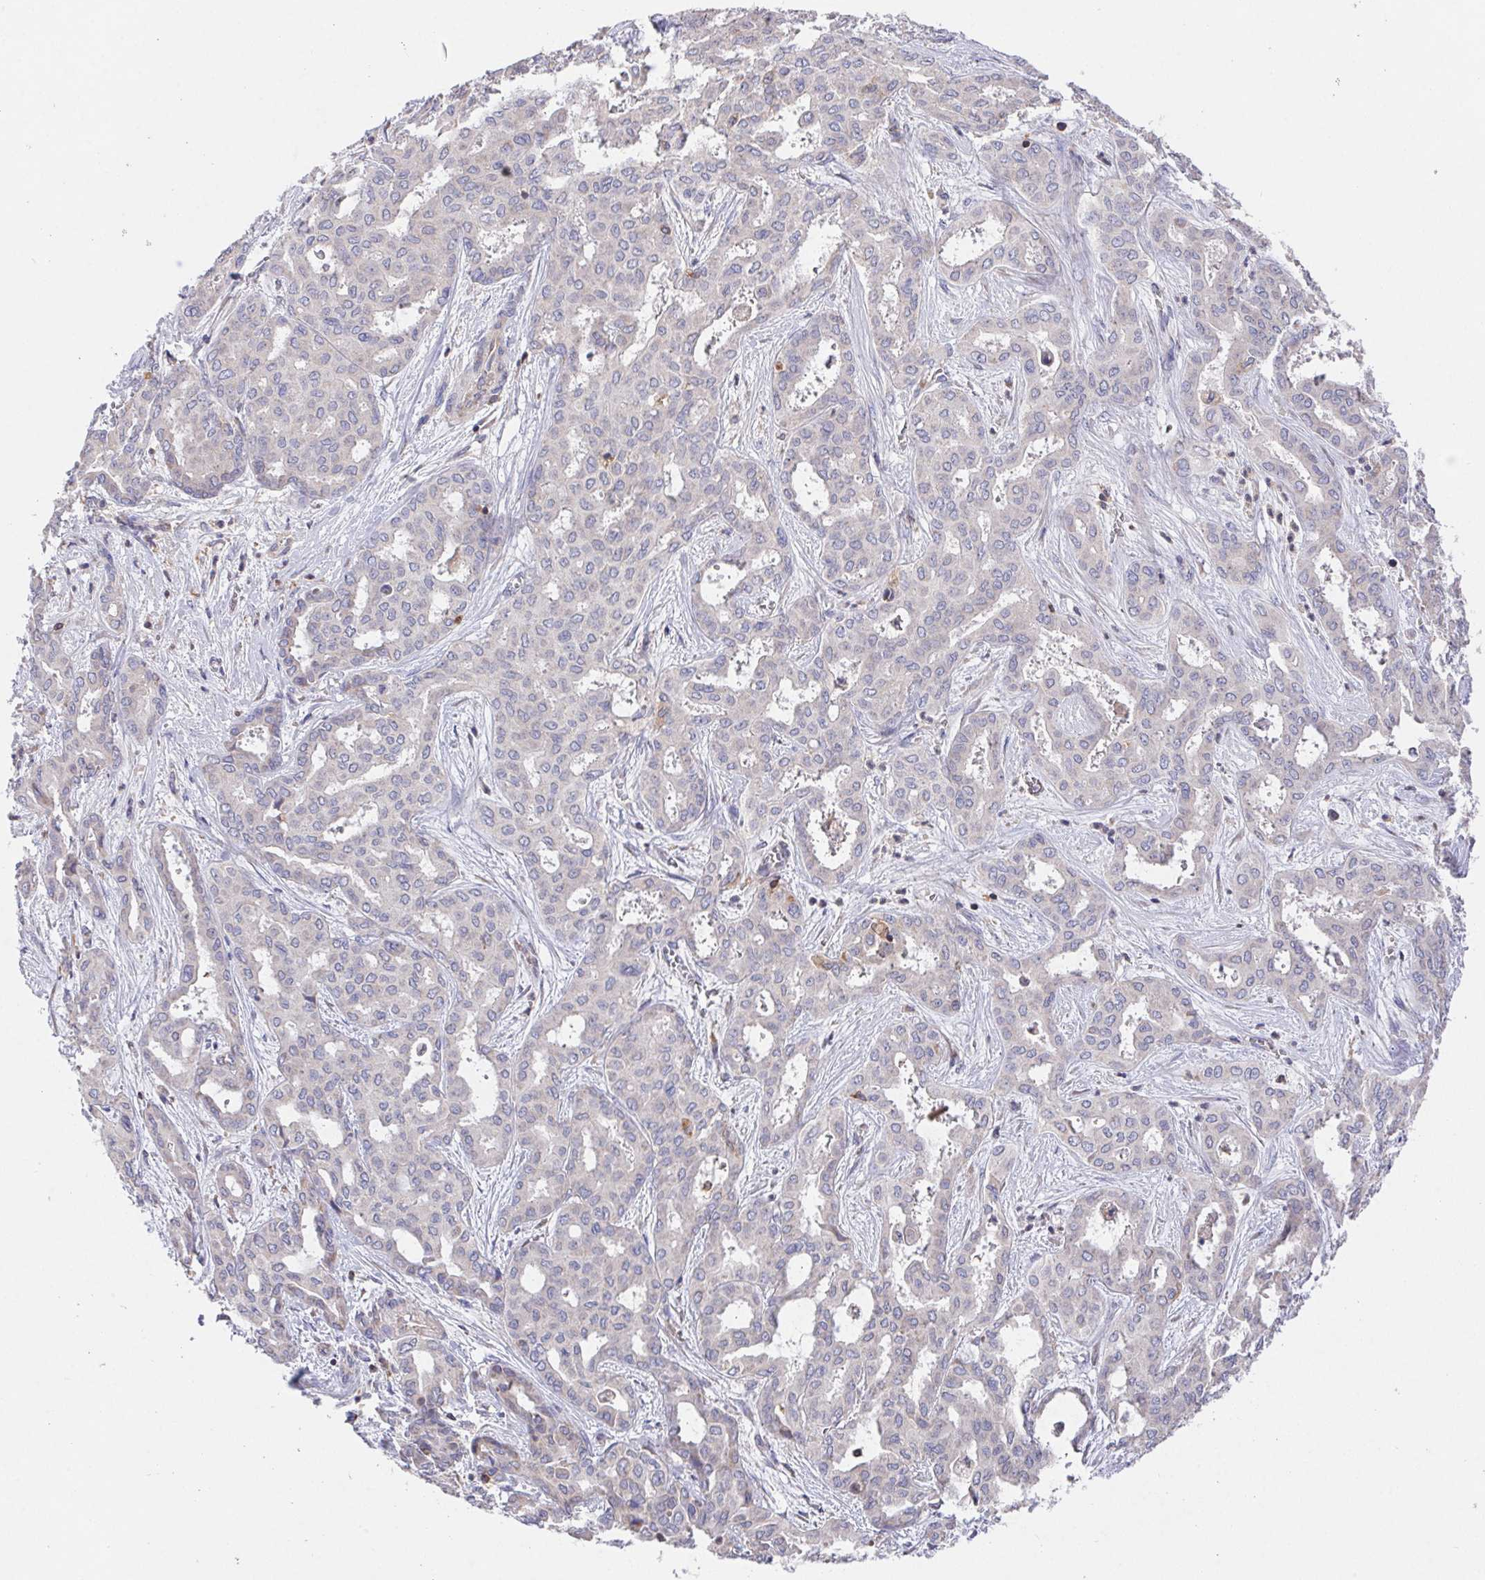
{"staining": {"intensity": "negative", "quantity": "none", "location": "none"}, "tissue": "liver cancer", "cell_type": "Tumor cells", "image_type": "cancer", "snomed": [{"axis": "morphology", "description": "Cholangiocarcinoma"}, {"axis": "topography", "description": "Liver"}], "caption": "The immunohistochemistry image has no significant positivity in tumor cells of liver cancer (cholangiocarcinoma) tissue.", "gene": "FAM241A", "patient": {"sex": "female", "age": 64}}